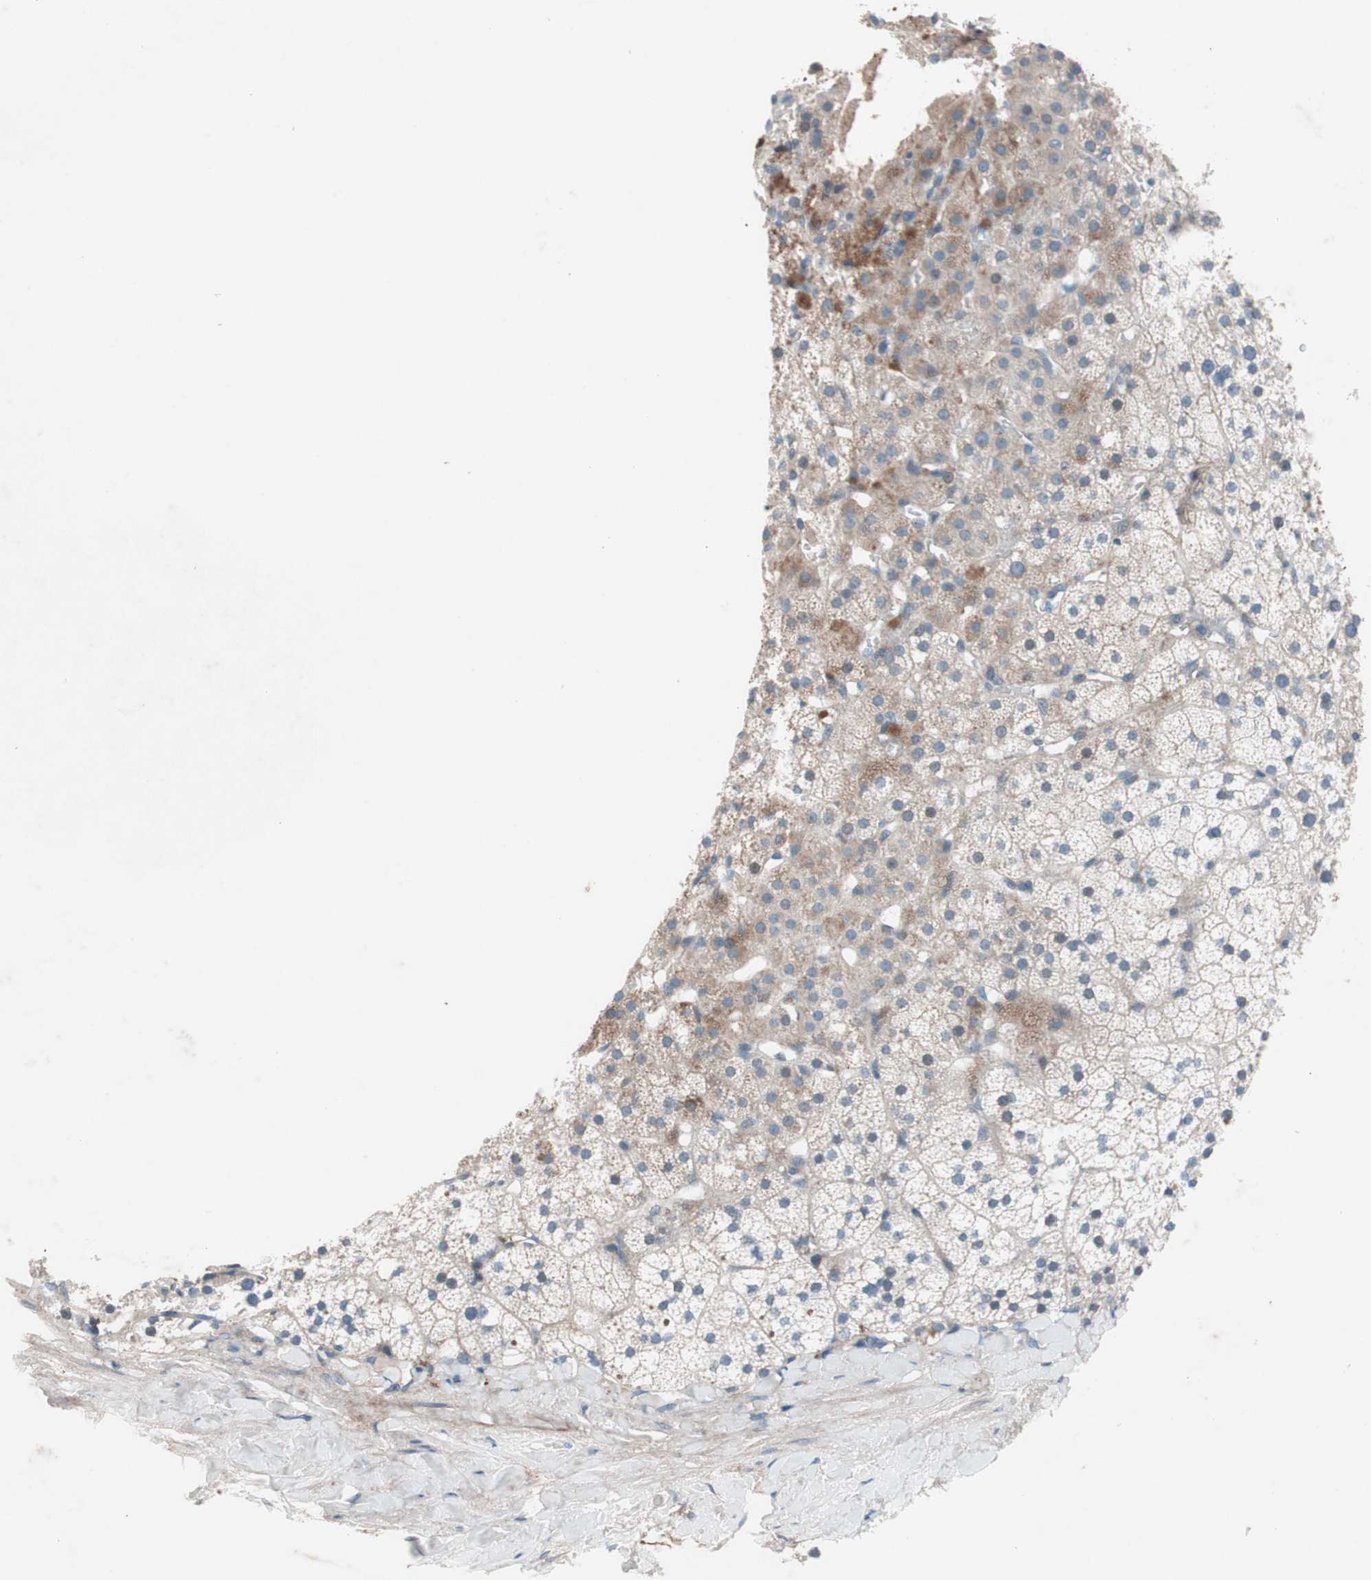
{"staining": {"intensity": "weak", "quantity": "25%-75%", "location": "cytoplasmic/membranous"}, "tissue": "adrenal gland", "cell_type": "Glandular cells", "image_type": "normal", "snomed": [{"axis": "morphology", "description": "Normal tissue, NOS"}, {"axis": "topography", "description": "Adrenal gland"}], "caption": "An immunohistochemistry histopathology image of unremarkable tissue is shown. Protein staining in brown labels weak cytoplasmic/membranous positivity in adrenal gland within glandular cells. Using DAB (3,3'-diaminobenzidine) (brown) and hematoxylin (blue) stains, captured at high magnification using brightfield microscopy.", "gene": "GRB7", "patient": {"sex": "male", "age": 35}}